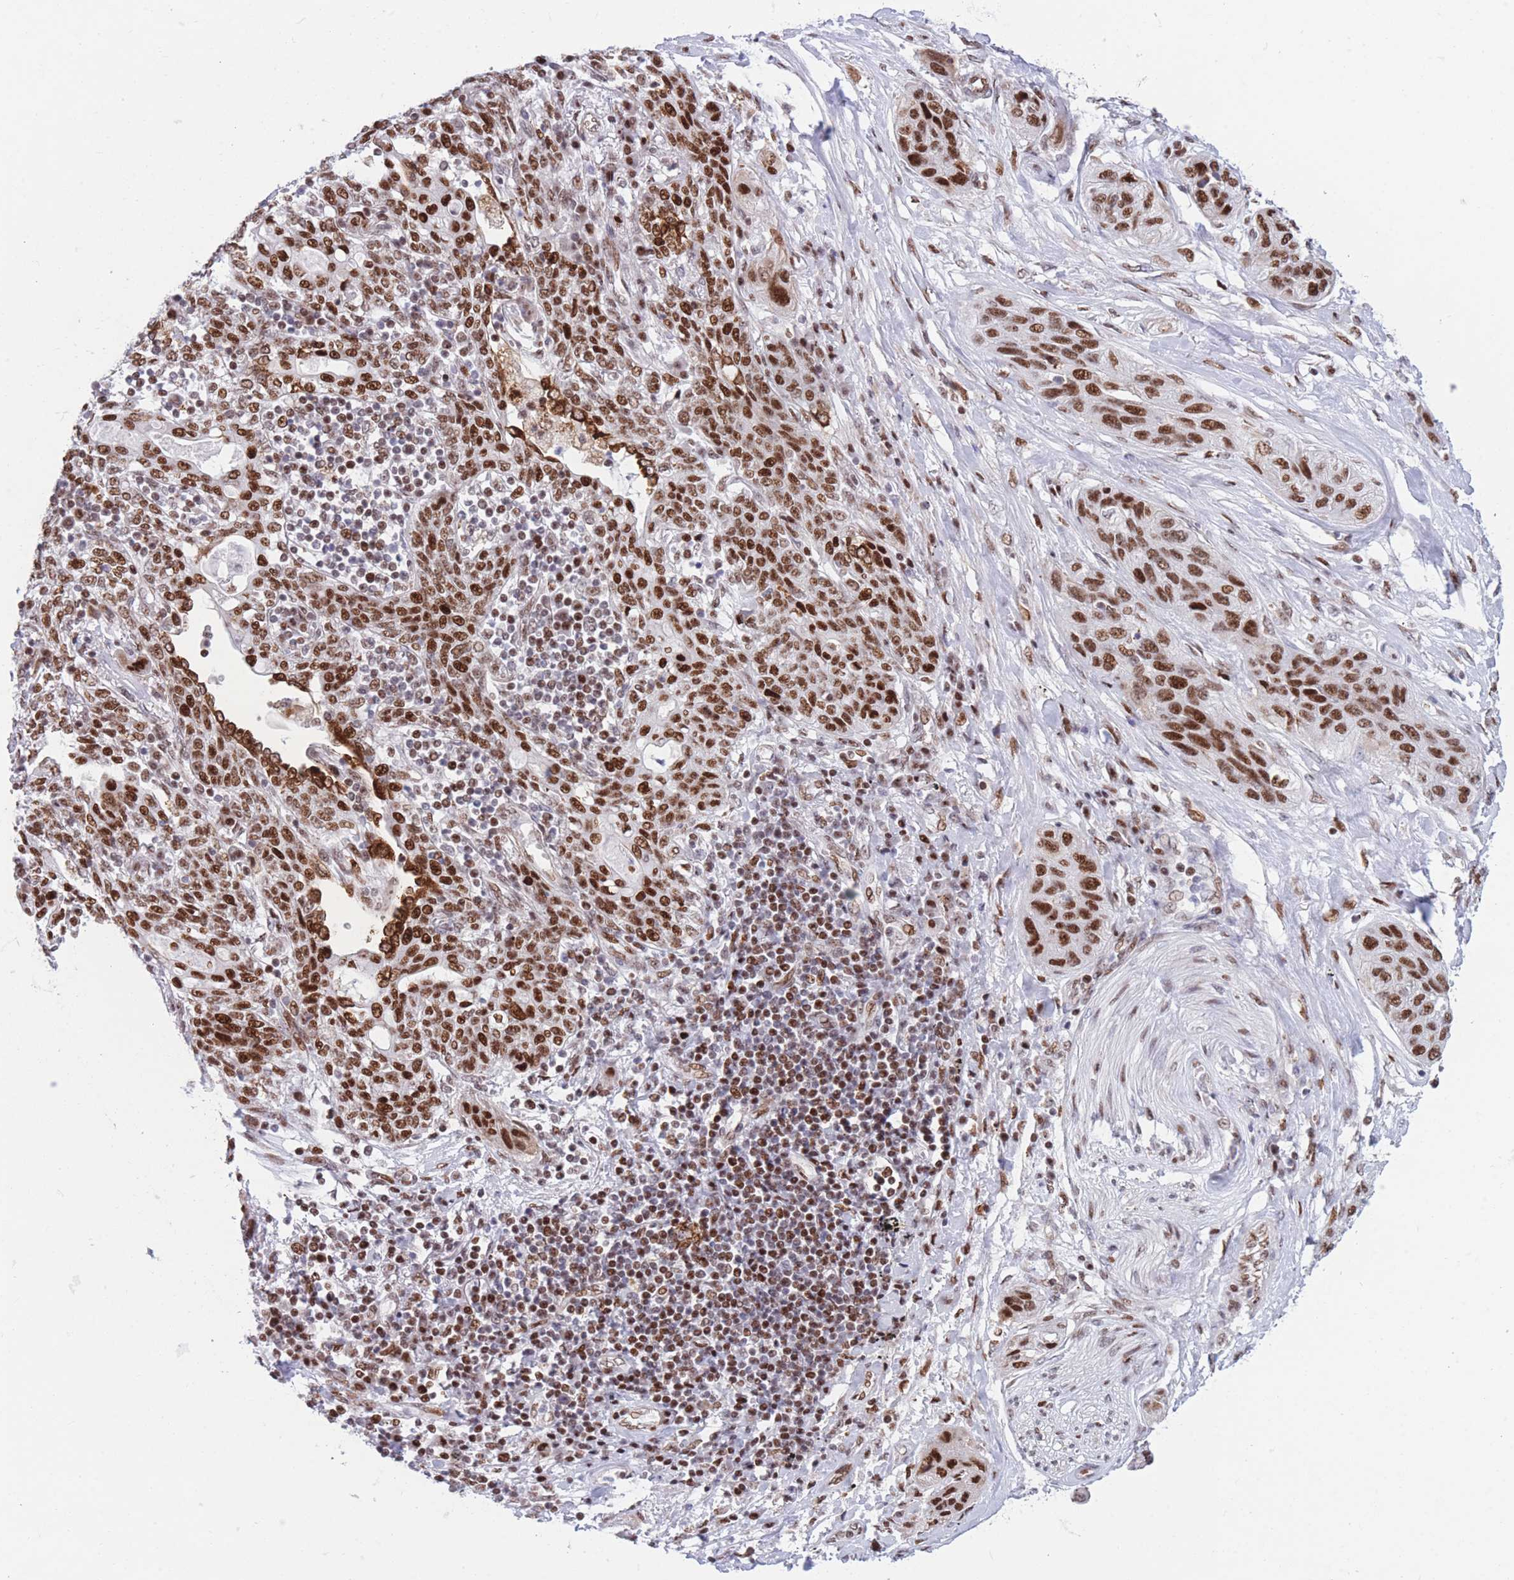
{"staining": {"intensity": "strong", "quantity": ">75%", "location": "nuclear"}, "tissue": "lung cancer", "cell_type": "Tumor cells", "image_type": "cancer", "snomed": [{"axis": "morphology", "description": "Squamous cell carcinoma, NOS"}, {"axis": "topography", "description": "Lung"}], "caption": "Strong nuclear protein expression is identified in approximately >75% of tumor cells in lung squamous cell carcinoma.", "gene": "DNAJC3", "patient": {"sex": "female", "age": 70}}